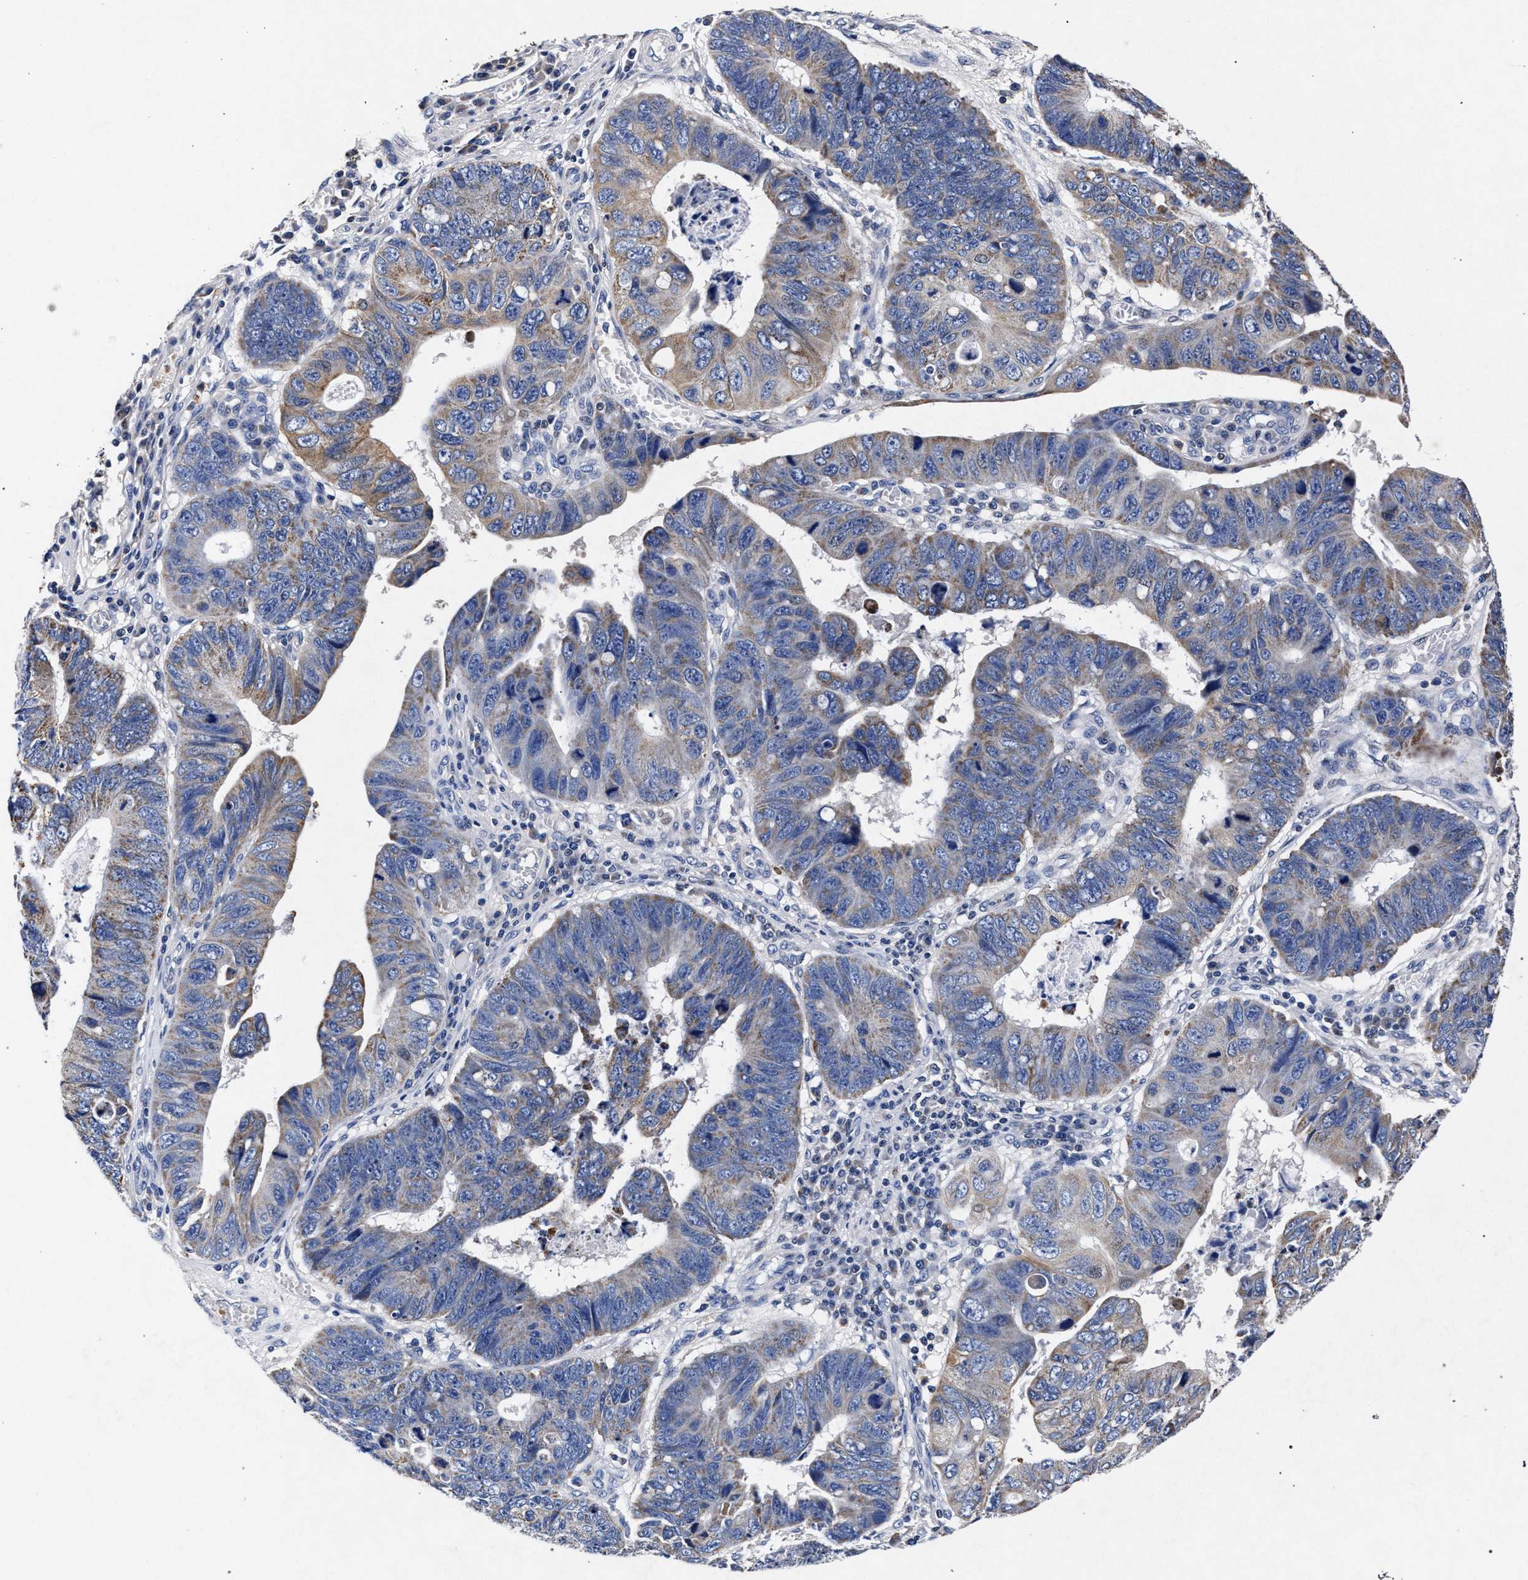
{"staining": {"intensity": "weak", "quantity": "25%-75%", "location": "cytoplasmic/membranous"}, "tissue": "stomach cancer", "cell_type": "Tumor cells", "image_type": "cancer", "snomed": [{"axis": "morphology", "description": "Adenocarcinoma, NOS"}, {"axis": "topography", "description": "Stomach"}], "caption": "High-power microscopy captured an immunohistochemistry photomicrograph of stomach cancer, revealing weak cytoplasmic/membranous positivity in approximately 25%-75% of tumor cells. The protein is stained brown, and the nuclei are stained in blue (DAB (3,3'-diaminobenzidine) IHC with brightfield microscopy, high magnification).", "gene": "HSD17B14", "patient": {"sex": "male", "age": 59}}